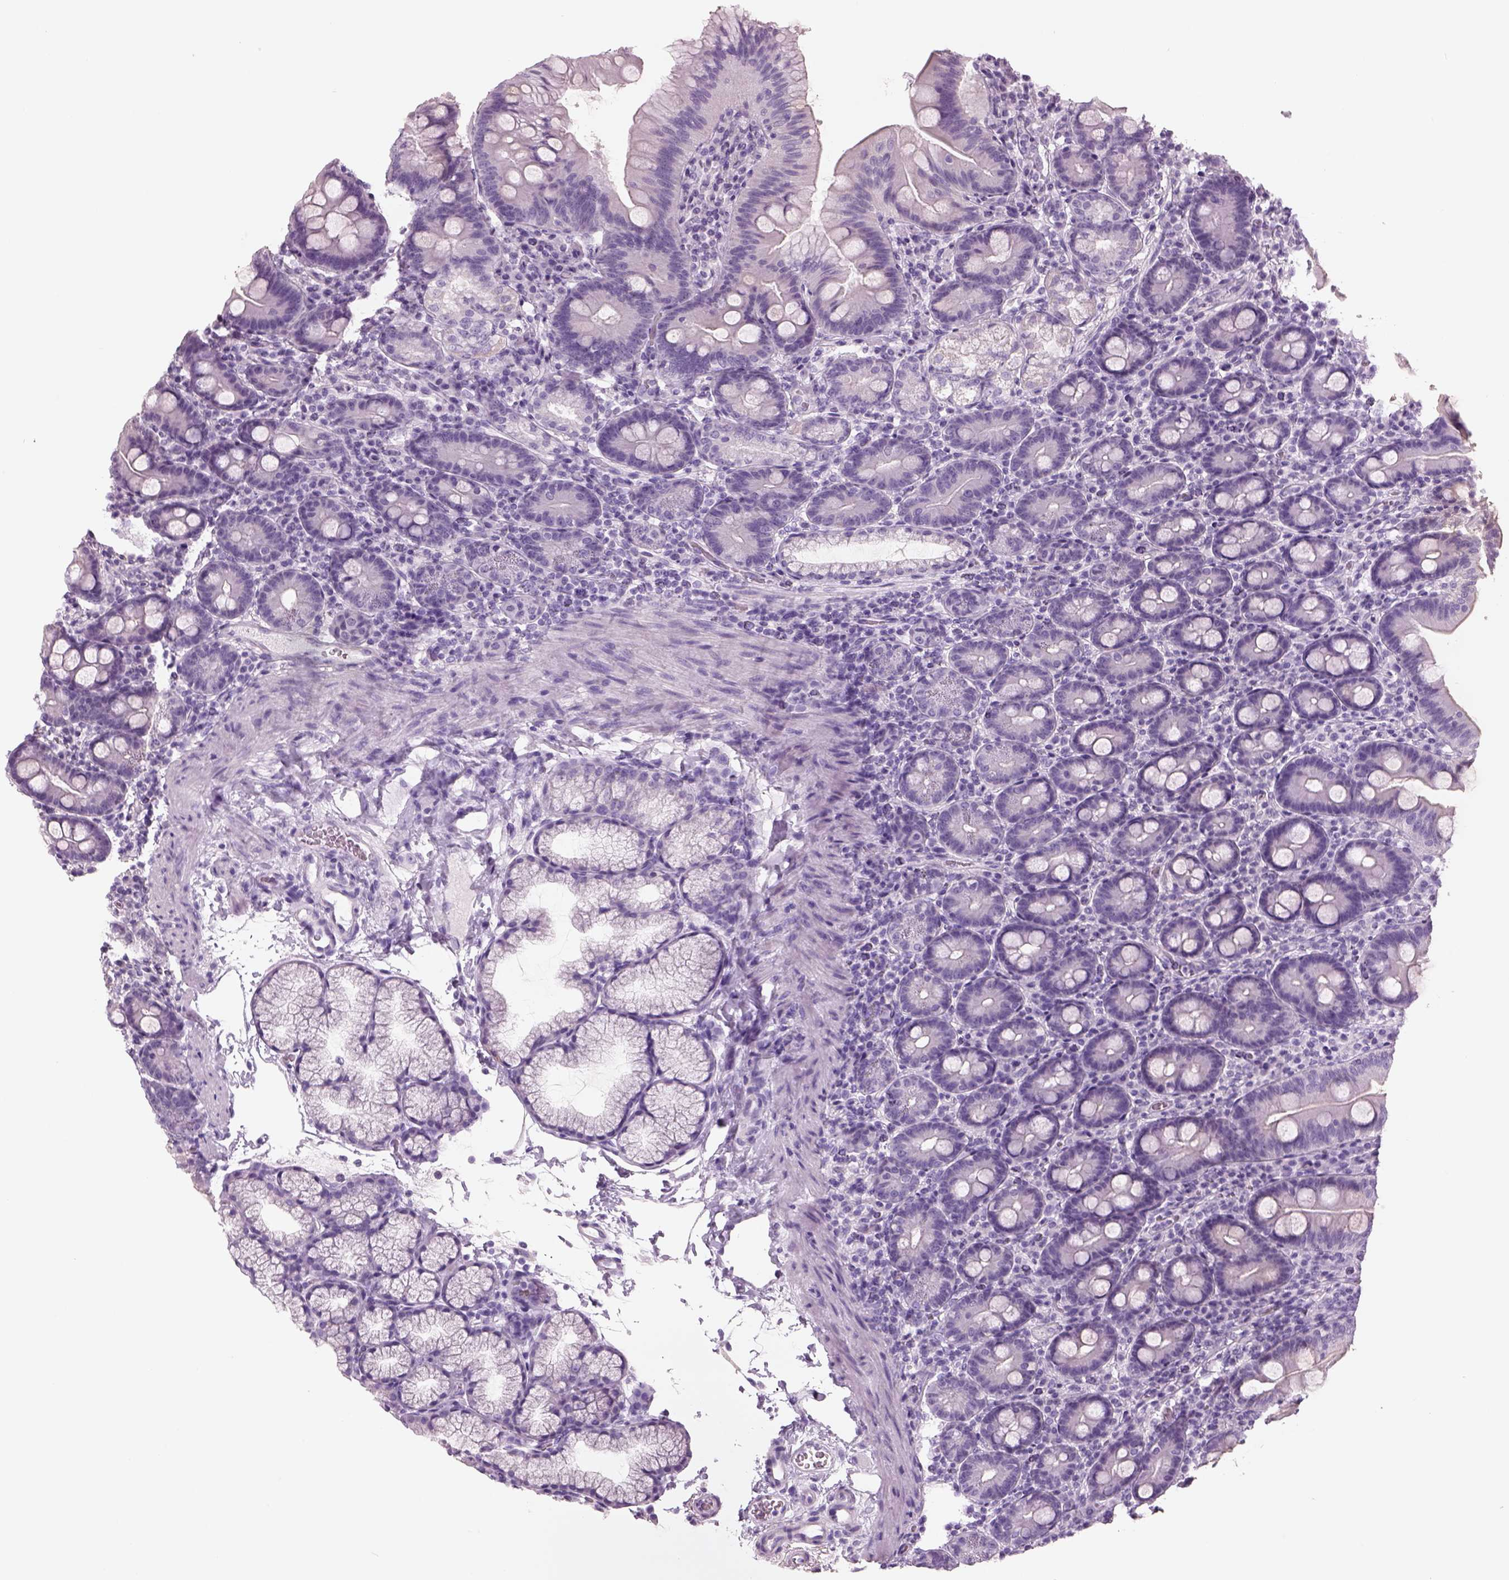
{"staining": {"intensity": "negative", "quantity": "none", "location": "none"}, "tissue": "duodenum", "cell_type": "Glandular cells", "image_type": "normal", "snomed": [{"axis": "morphology", "description": "Normal tissue, NOS"}, {"axis": "topography", "description": "Duodenum"}], "caption": "A high-resolution image shows immunohistochemistry staining of unremarkable duodenum, which shows no significant expression in glandular cells. (Brightfield microscopy of DAB (3,3'-diaminobenzidine) IHC at high magnification).", "gene": "RHO", "patient": {"sex": "male", "age": 59}}